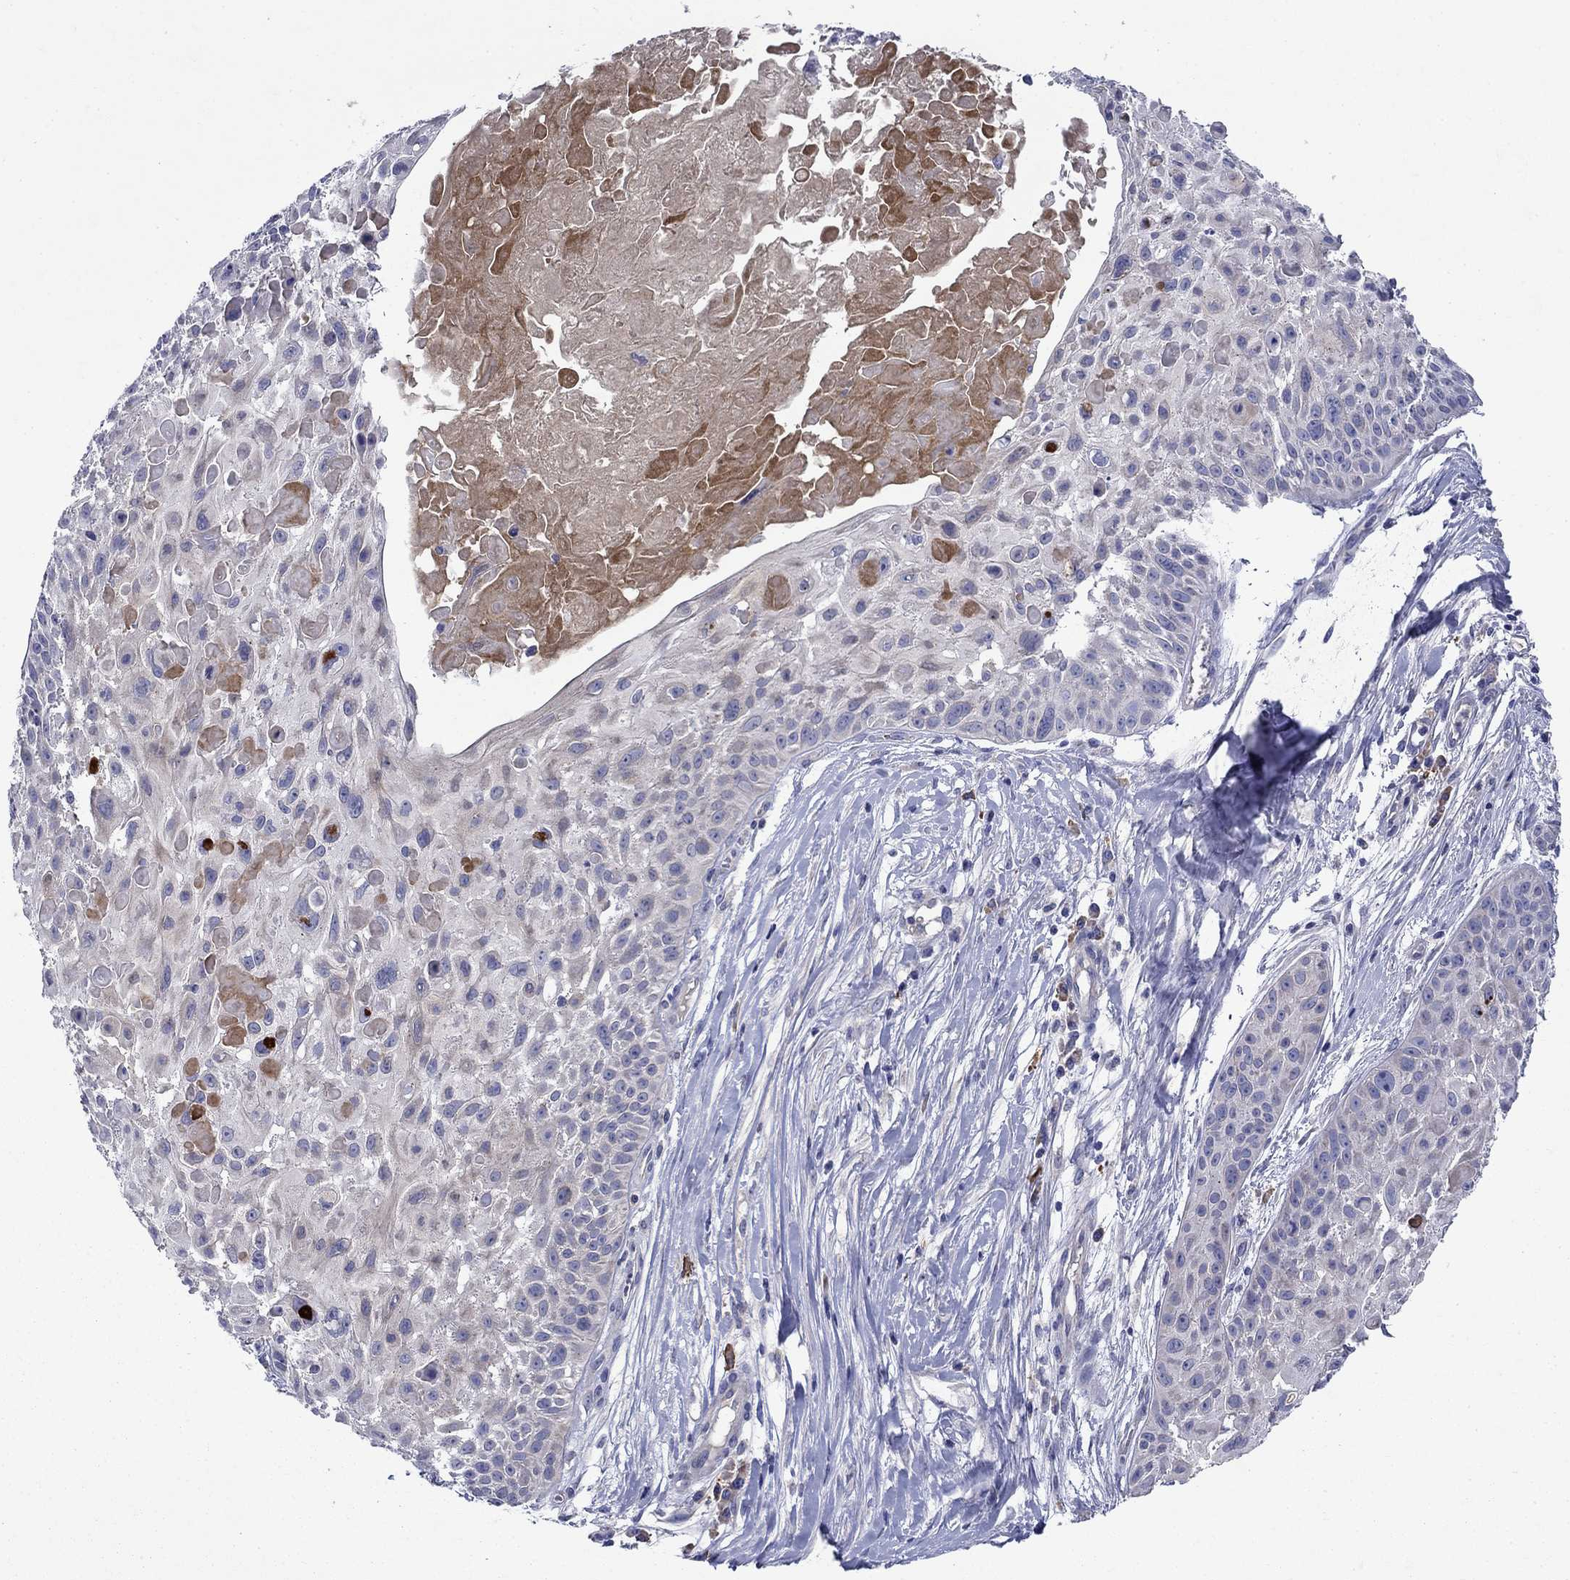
{"staining": {"intensity": "moderate", "quantity": "<25%", "location": "cytoplasmic/membranous"}, "tissue": "skin cancer", "cell_type": "Tumor cells", "image_type": "cancer", "snomed": [{"axis": "morphology", "description": "Squamous cell carcinoma, NOS"}, {"axis": "topography", "description": "Skin"}, {"axis": "topography", "description": "Anal"}], "caption": "IHC (DAB (3,3'-diaminobenzidine)) staining of human skin cancer displays moderate cytoplasmic/membranous protein expression in approximately <25% of tumor cells.", "gene": "SULT2B1", "patient": {"sex": "female", "age": 75}}